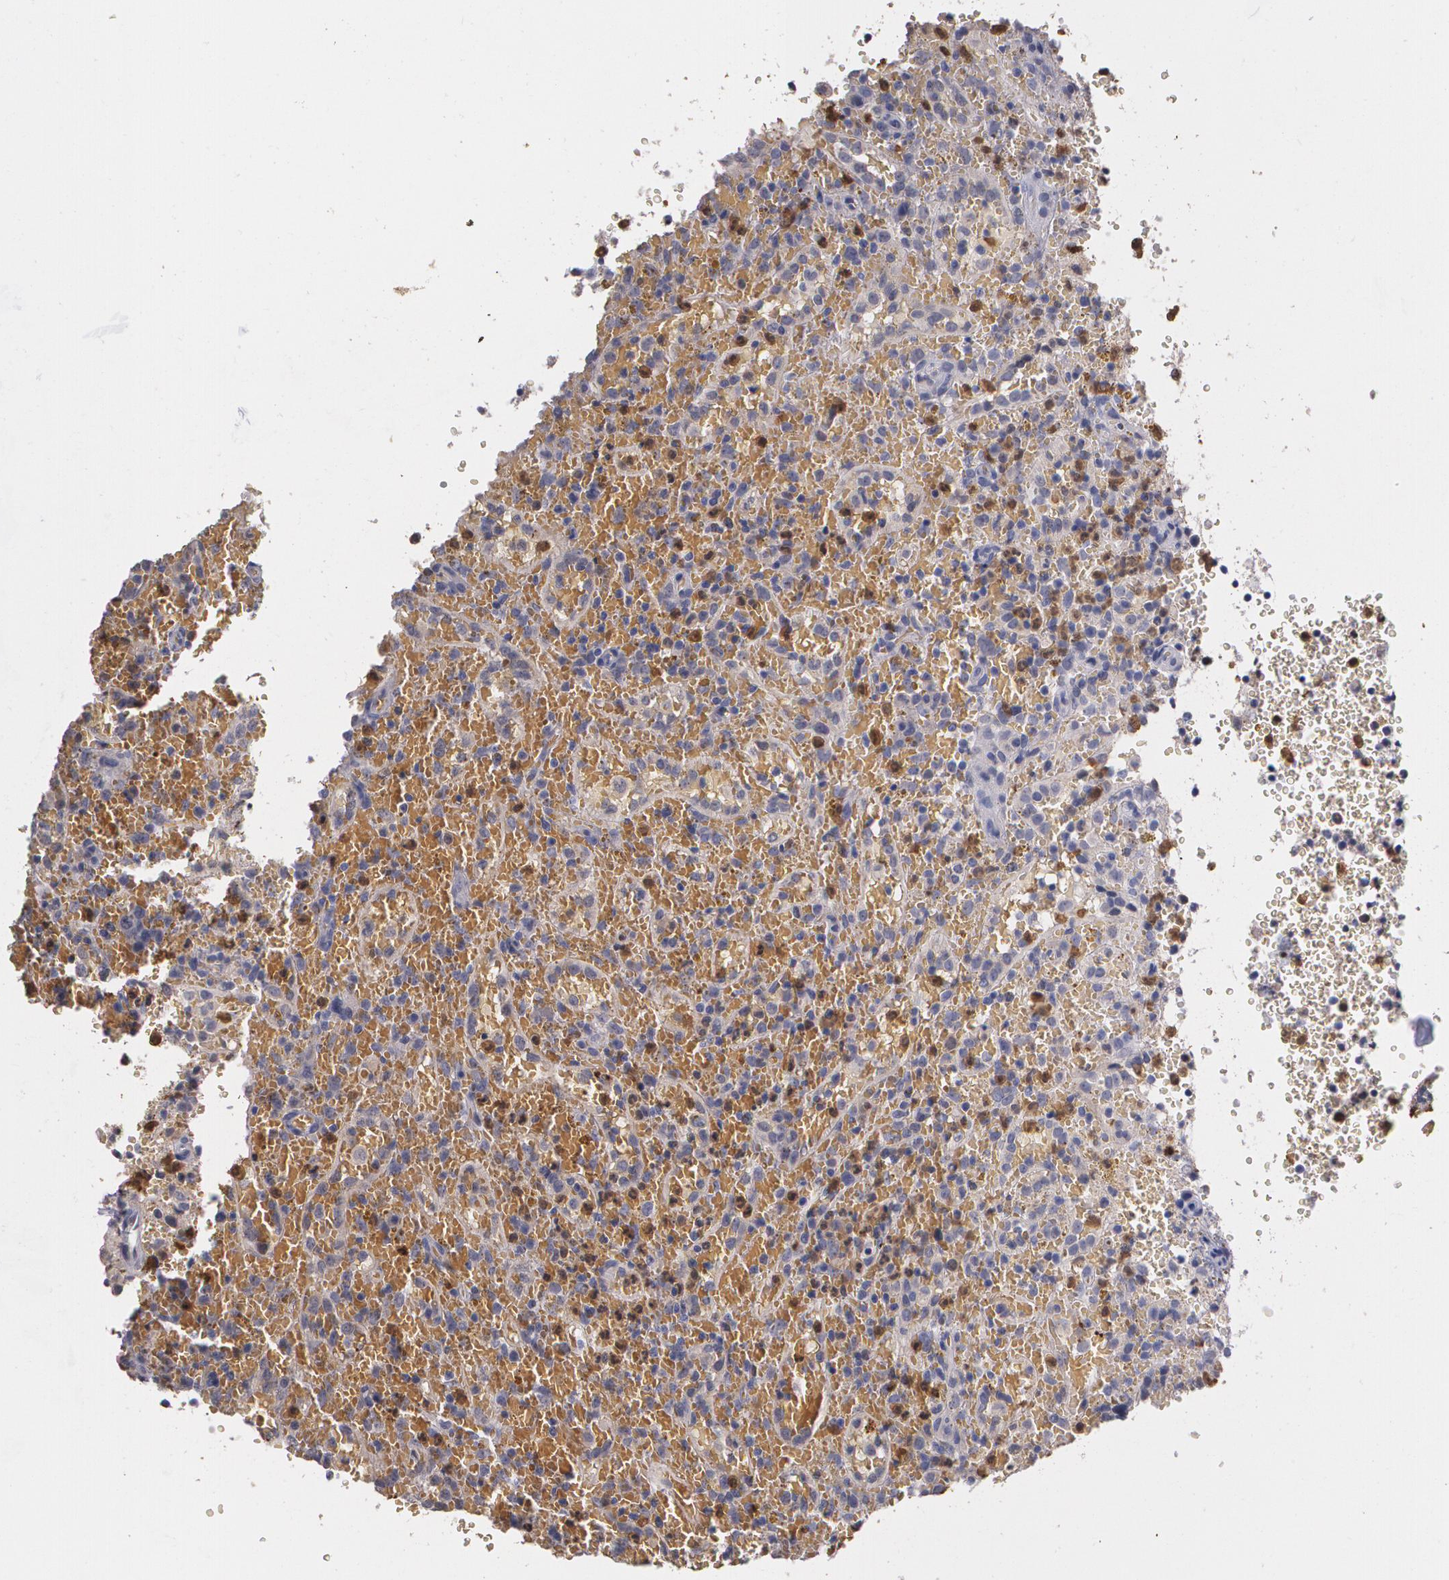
{"staining": {"intensity": "weak", "quantity": ">75%", "location": "cytoplasmic/membranous"}, "tissue": "lymphoma", "cell_type": "Tumor cells", "image_type": "cancer", "snomed": [{"axis": "morphology", "description": "Malignant lymphoma, non-Hodgkin's type, High grade"}, {"axis": "topography", "description": "Spleen"}, {"axis": "topography", "description": "Lymph node"}], "caption": "Lymphoma was stained to show a protein in brown. There is low levels of weak cytoplasmic/membranous expression in approximately >75% of tumor cells.", "gene": "PTS", "patient": {"sex": "female", "age": 70}}